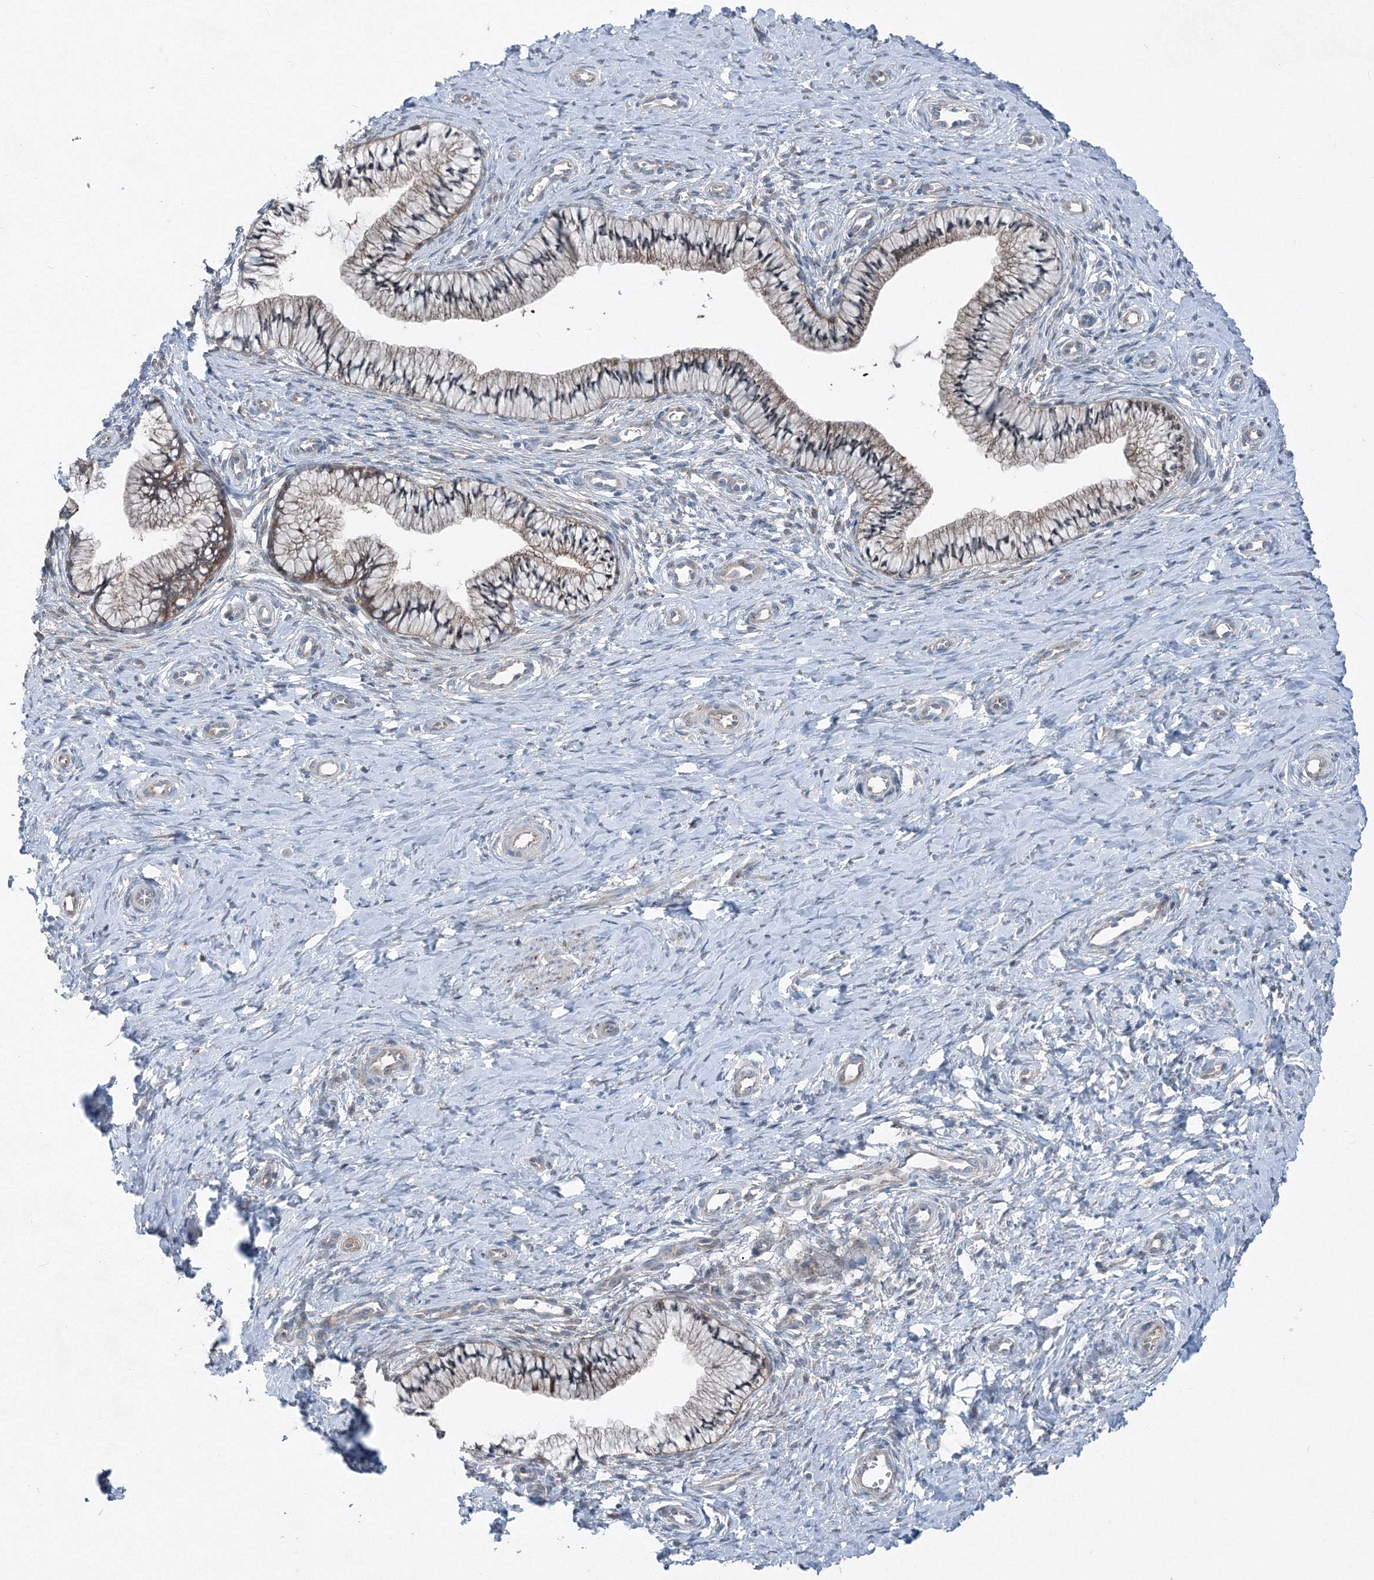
{"staining": {"intensity": "moderate", "quantity": ">75%", "location": "cytoplasmic/membranous"}, "tissue": "cervix", "cell_type": "Glandular cells", "image_type": "normal", "snomed": [{"axis": "morphology", "description": "Normal tissue, NOS"}, {"axis": "topography", "description": "Cervix"}], "caption": "Immunohistochemistry (IHC) (DAB) staining of benign cervix exhibits moderate cytoplasmic/membranous protein staining in approximately >75% of glandular cells.", "gene": "TPRKB", "patient": {"sex": "female", "age": 36}}